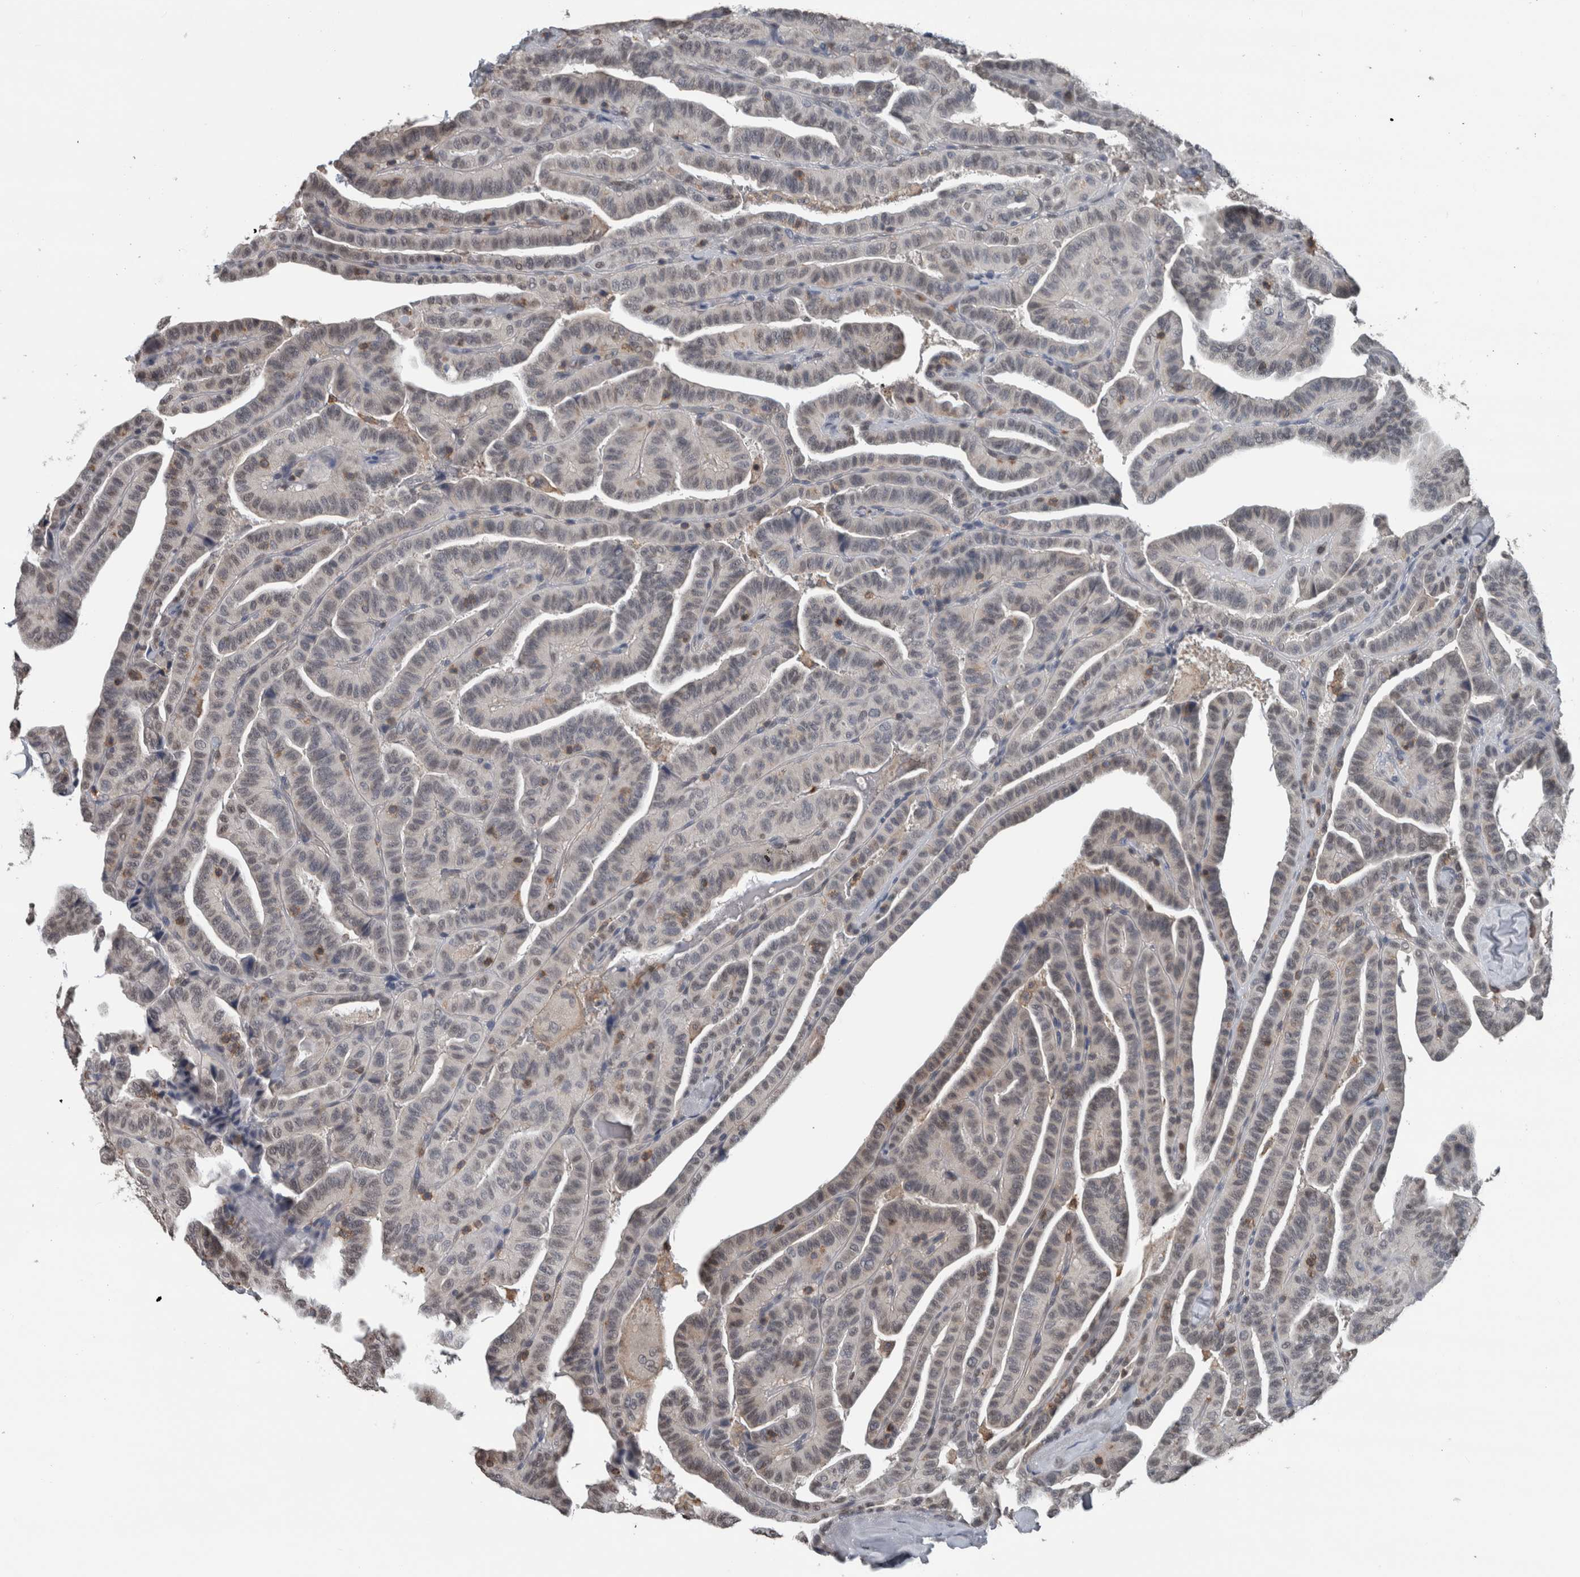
{"staining": {"intensity": "negative", "quantity": "none", "location": "none"}, "tissue": "thyroid cancer", "cell_type": "Tumor cells", "image_type": "cancer", "snomed": [{"axis": "morphology", "description": "Papillary adenocarcinoma, NOS"}, {"axis": "topography", "description": "Thyroid gland"}], "caption": "A photomicrograph of human thyroid cancer (papillary adenocarcinoma) is negative for staining in tumor cells.", "gene": "MAFF", "patient": {"sex": "male", "age": 77}}